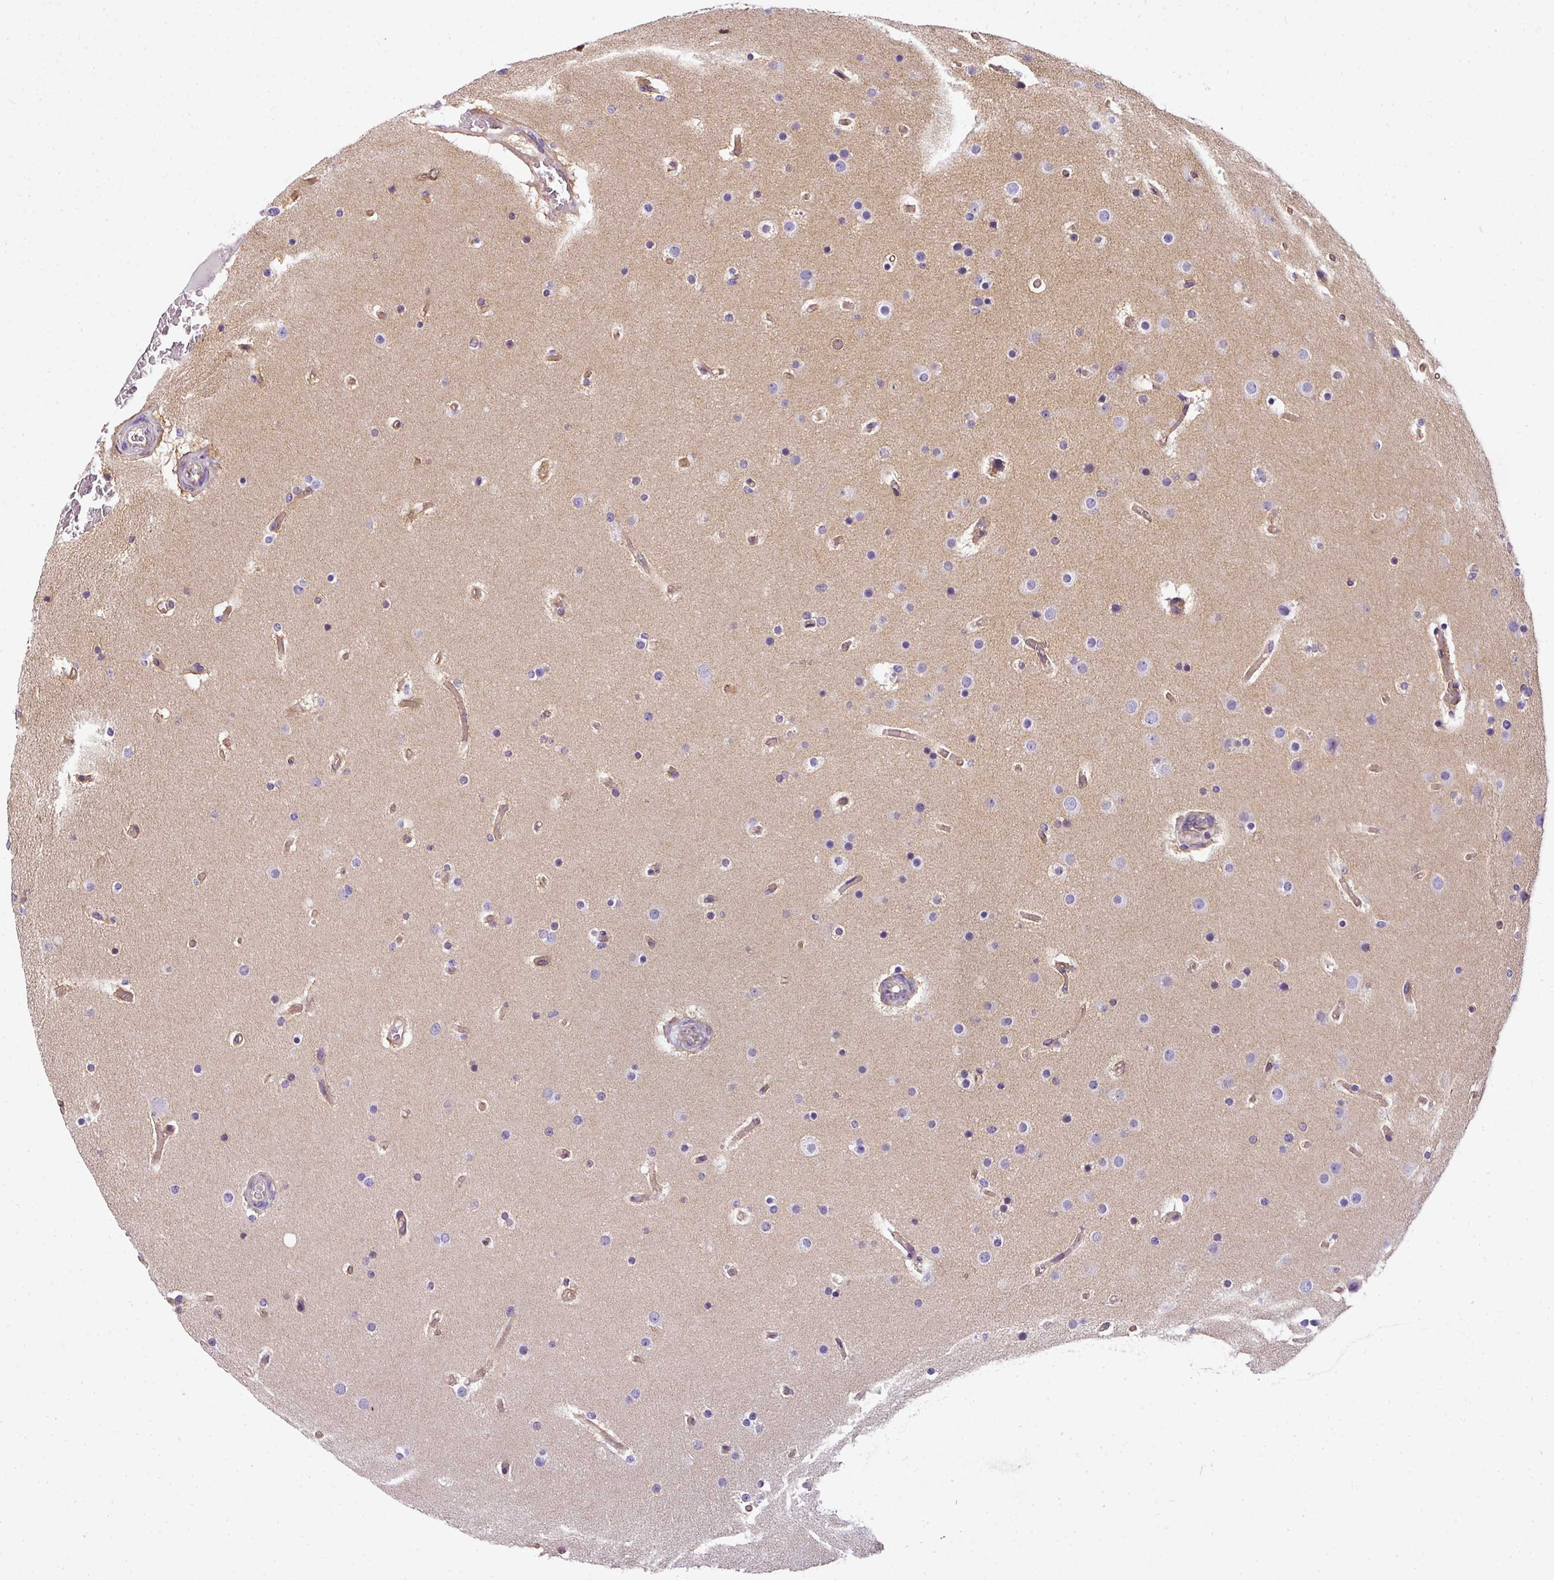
{"staining": {"intensity": "negative", "quantity": "none", "location": "none"}, "tissue": "glioma", "cell_type": "Tumor cells", "image_type": "cancer", "snomed": [{"axis": "morphology", "description": "Glioma, malignant, High grade"}, {"axis": "topography", "description": "Cerebral cortex"}], "caption": "Immunohistochemistry of human glioma exhibits no expression in tumor cells.", "gene": "OR11H4", "patient": {"sex": "female", "age": 36}}